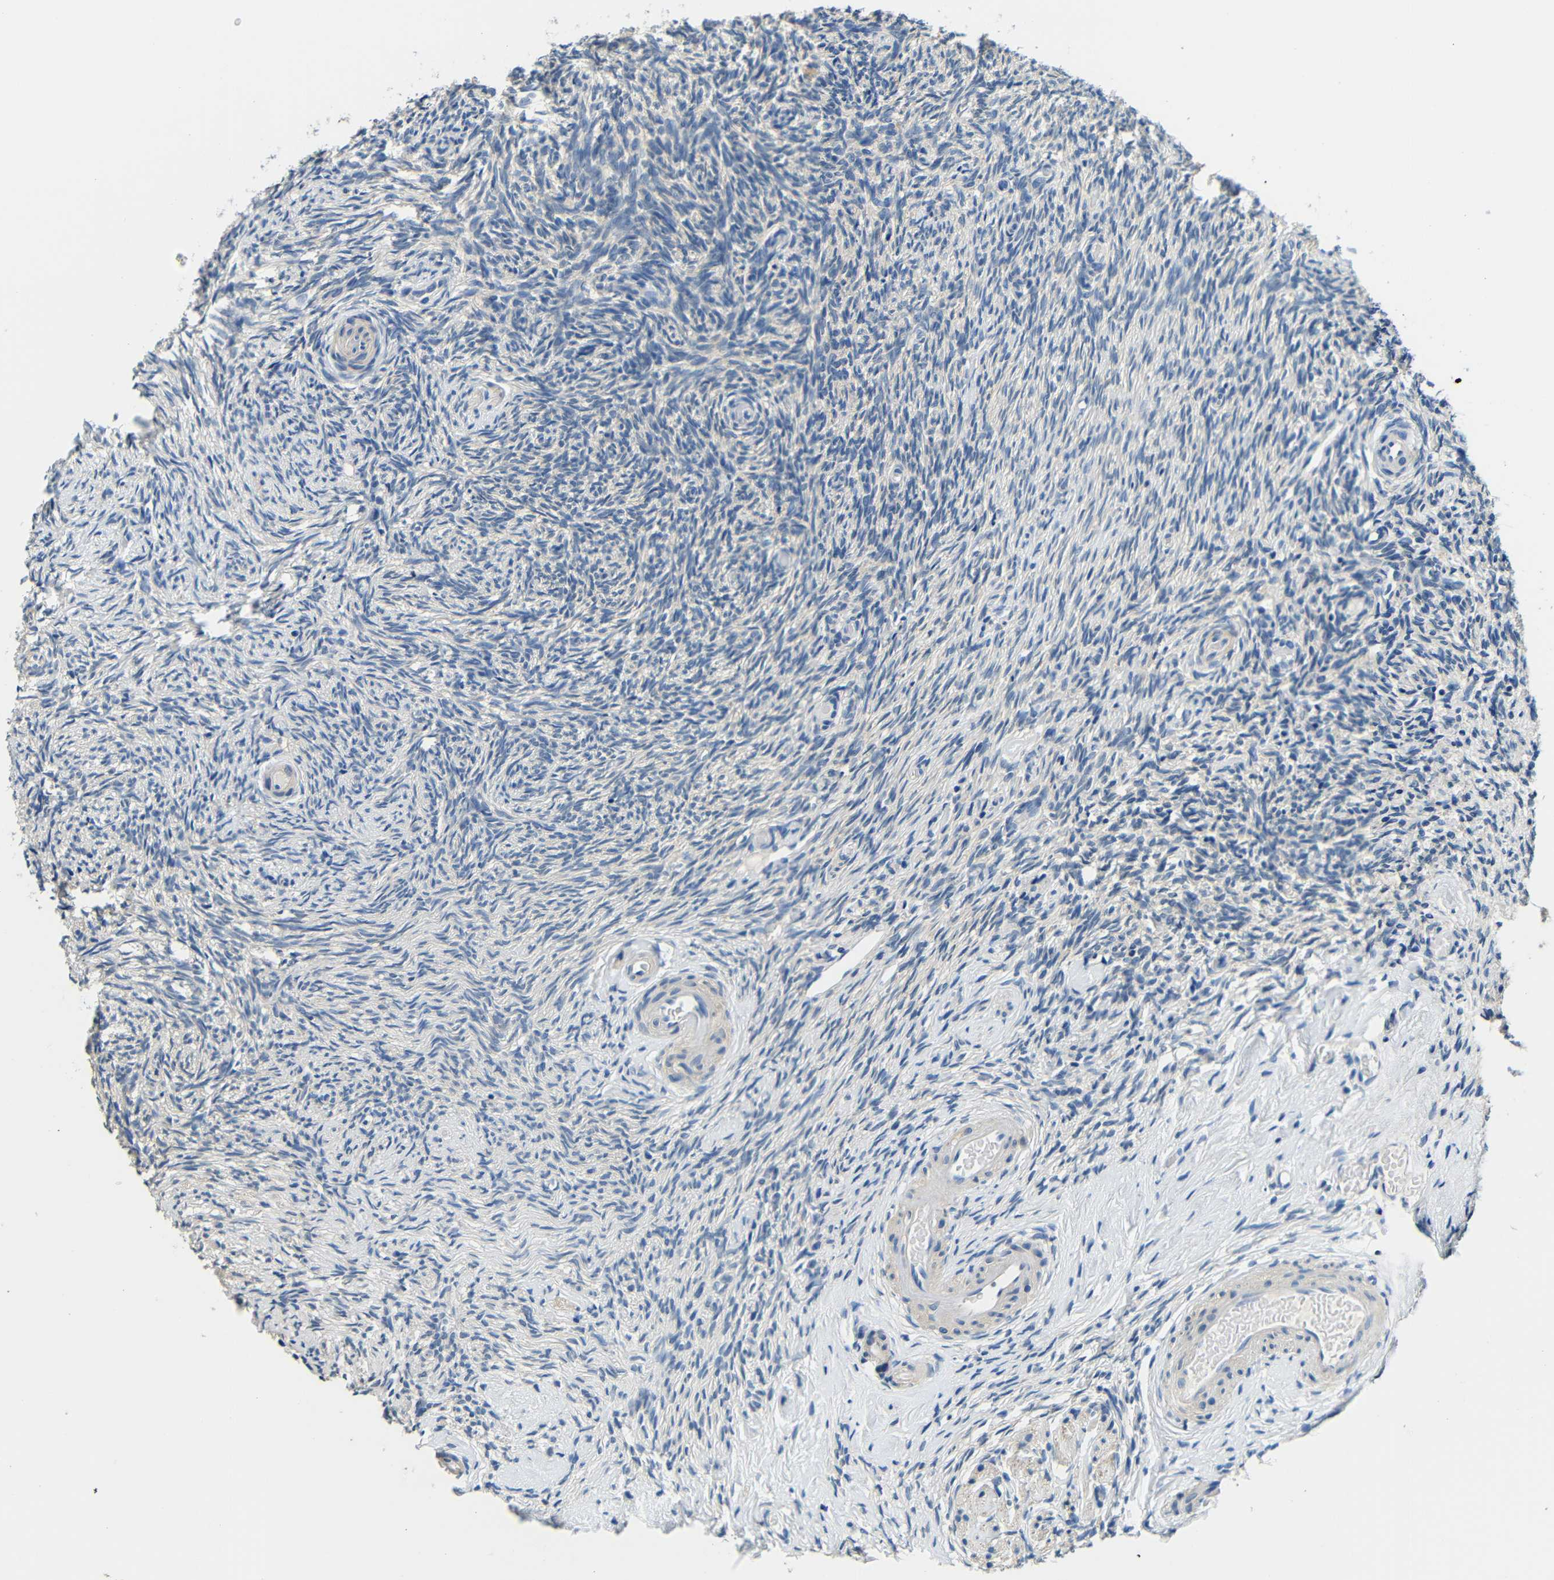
{"staining": {"intensity": "negative", "quantity": "none", "location": "none"}, "tissue": "ovary", "cell_type": "Ovarian stroma cells", "image_type": "normal", "snomed": [{"axis": "morphology", "description": "Normal tissue, NOS"}, {"axis": "topography", "description": "Ovary"}], "caption": "IHC micrograph of unremarkable human ovary stained for a protein (brown), which reveals no staining in ovarian stroma cells.", "gene": "ADAP1", "patient": {"sex": "female", "age": 60}}